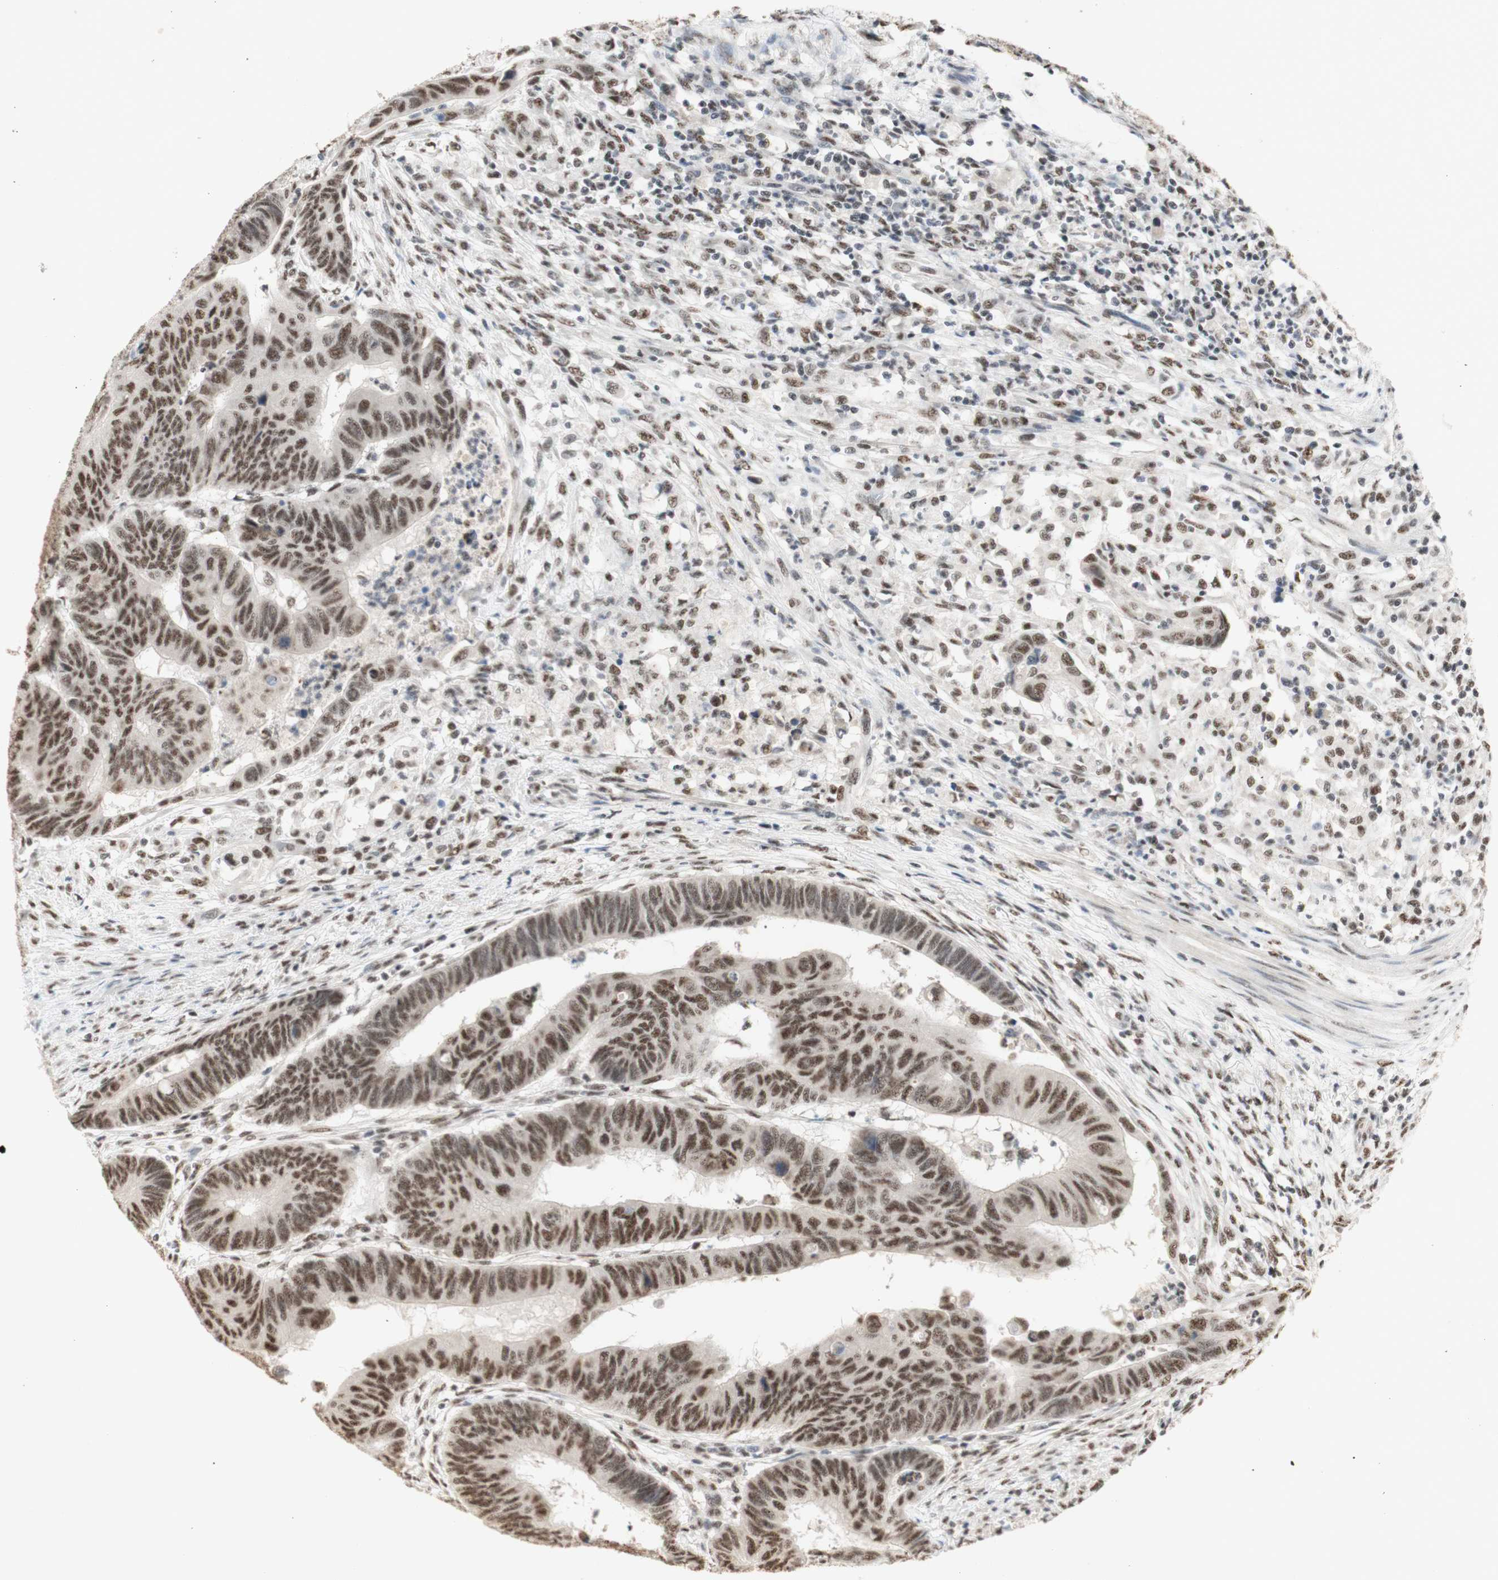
{"staining": {"intensity": "moderate", "quantity": ">75%", "location": "nuclear"}, "tissue": "colorectal cancer", "cell_type": "Tumor cells", "image_type": "cancer", "snomed": [{"axis": "morphology", "description": "Normal tissue, NOS"}, {"axis": "morphology", "description": "Adenocarcinoma, NOS"}, {"axis": "topography", "description": "Rectum"}, {"axis": "topography", "description": "Peripheral nerve tissue"}], "caption": "This is an image of immunohistochemistry staining of colorectal cancer (adenocarcinoma), which shows moderate positivity in the nuclear of tumor cells.", "gene": "SNRPB", "patient": {"sex": "male", "age": 92}}